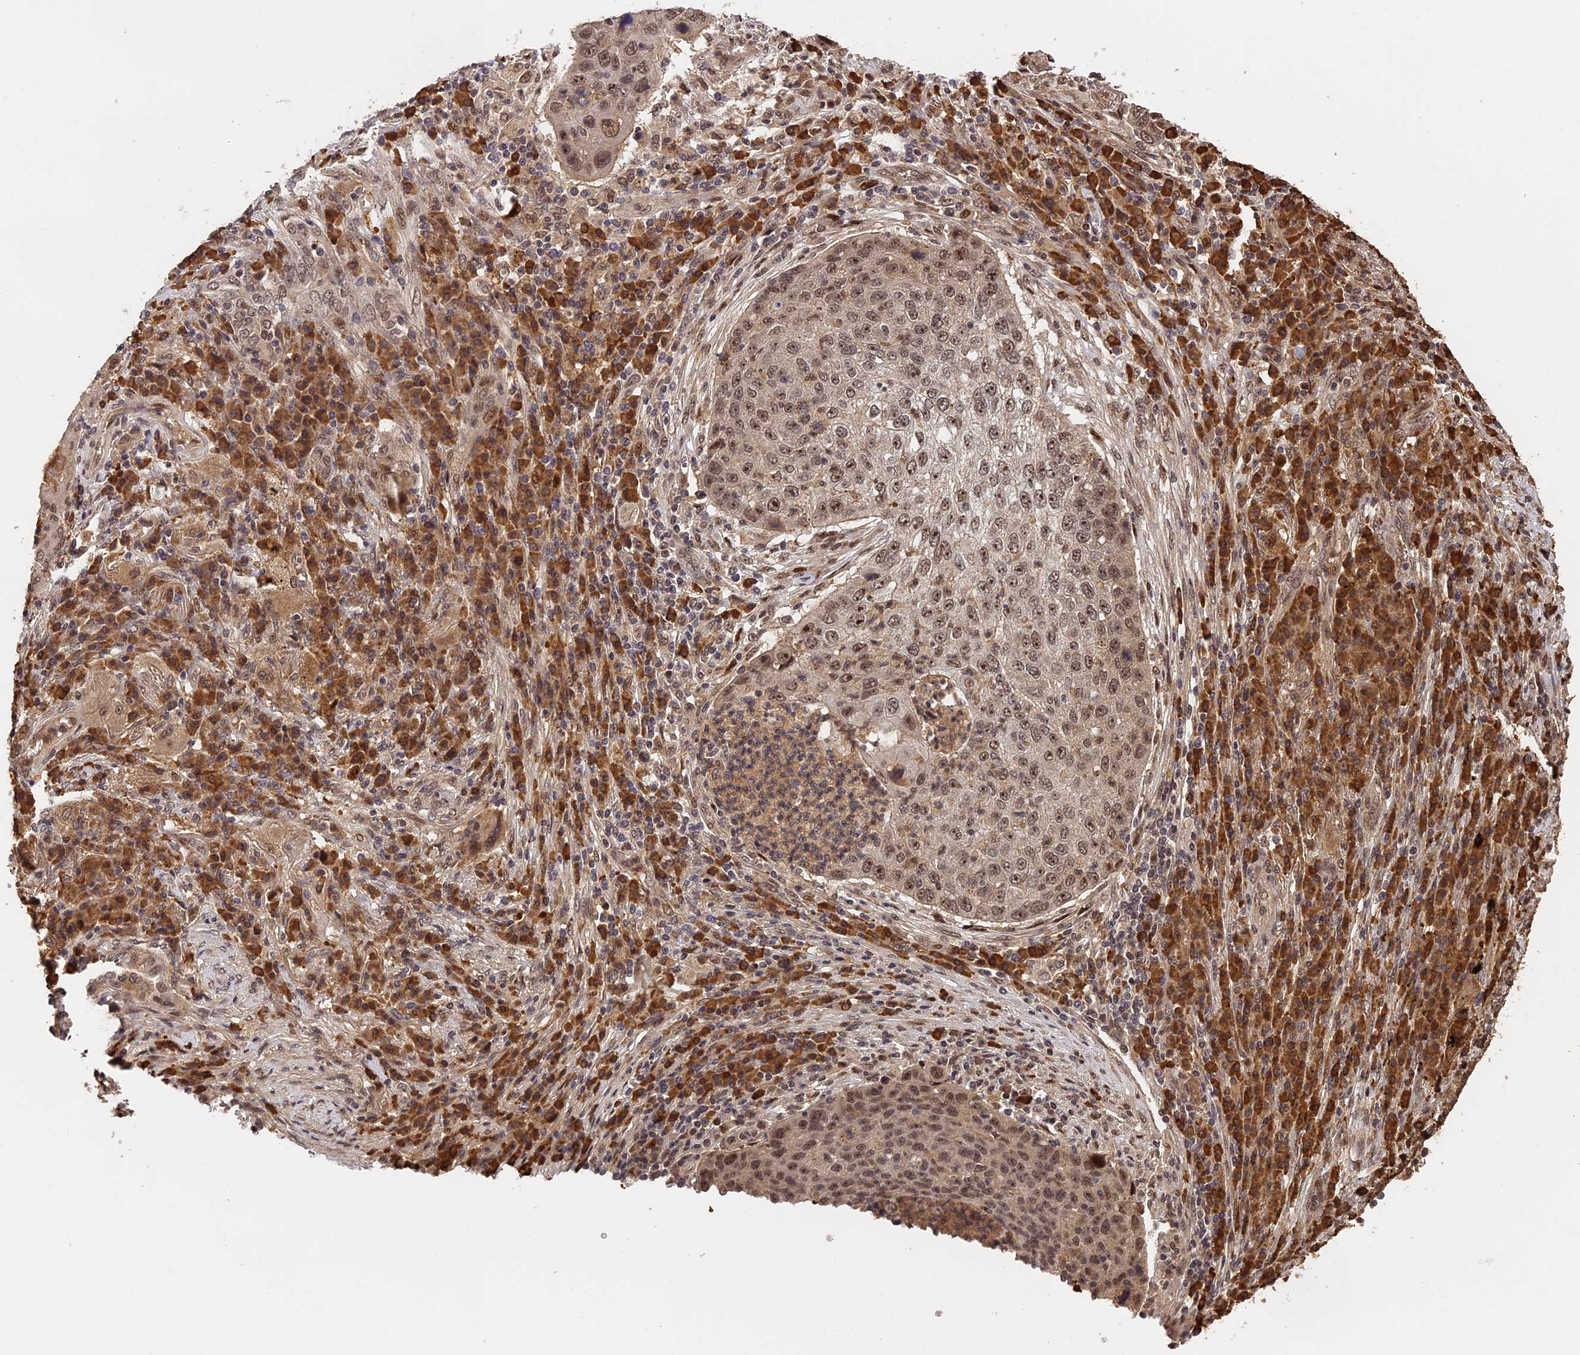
{"staining": {"intensity": "moderate", "quantity": ">75%", "location": "nuclear"}, "tissue": "lung cancer", "cell_type": "Tumor cells", "image_type": "cancer", "snomed": [{"axis": "morphology", "description": "Squamous cell carcinoma, NOS"}, {"axis": "topography", "description": "Lung"}], "caption": "Immunohistochemical staining of lung cancer (squamous cell carcinoma) shows medium levels of moderate nuclear staining in approximately >75% of tumor cells.", "gene": "OSBPL1A", "patient": {"sex": "female", "age": 63}}